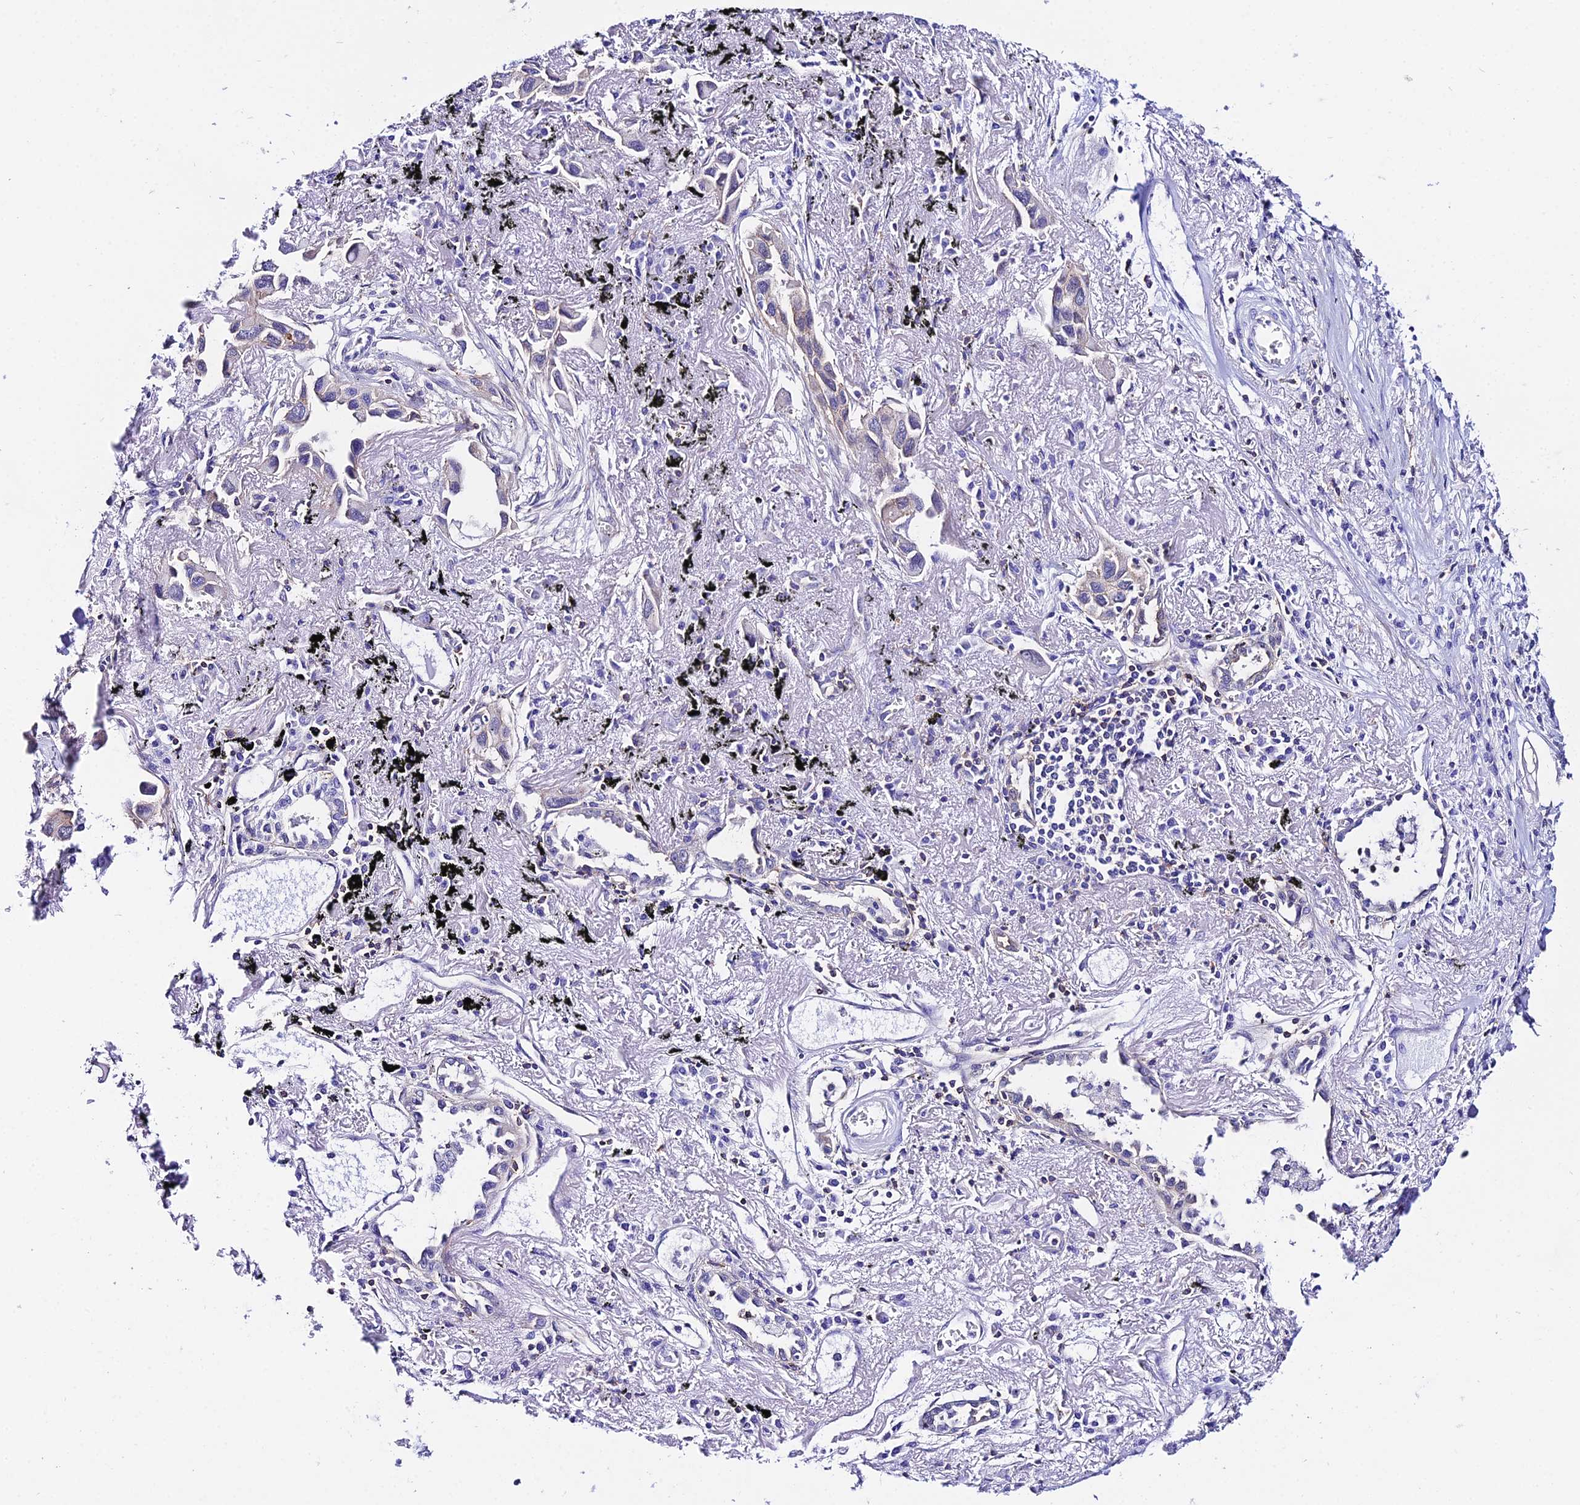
{"staining": {"intensity": "weak", "quantity": "25%-75%", "location": "cytoplasmic/membranous"}, "tissue": "lung cancer", "cell_type": "Tumor cells", "image_type": "cancer", "snomed": [{"axis": "morphology", "description": "Adenocarcinoma, NOS"}, {"axis": "topography", "description": "Lung"}], "caption": "This micrograph shows lung adenocarcinoma stained with immunohistochemistry (IHC) to label a protein in brown. The cytoplasmic/membranous of tumor cells show weak positivity for the protein. Nuclei are counter-stained blue.", "gene": "S100A16", "patient": {"sex": "female", "age": 76}}